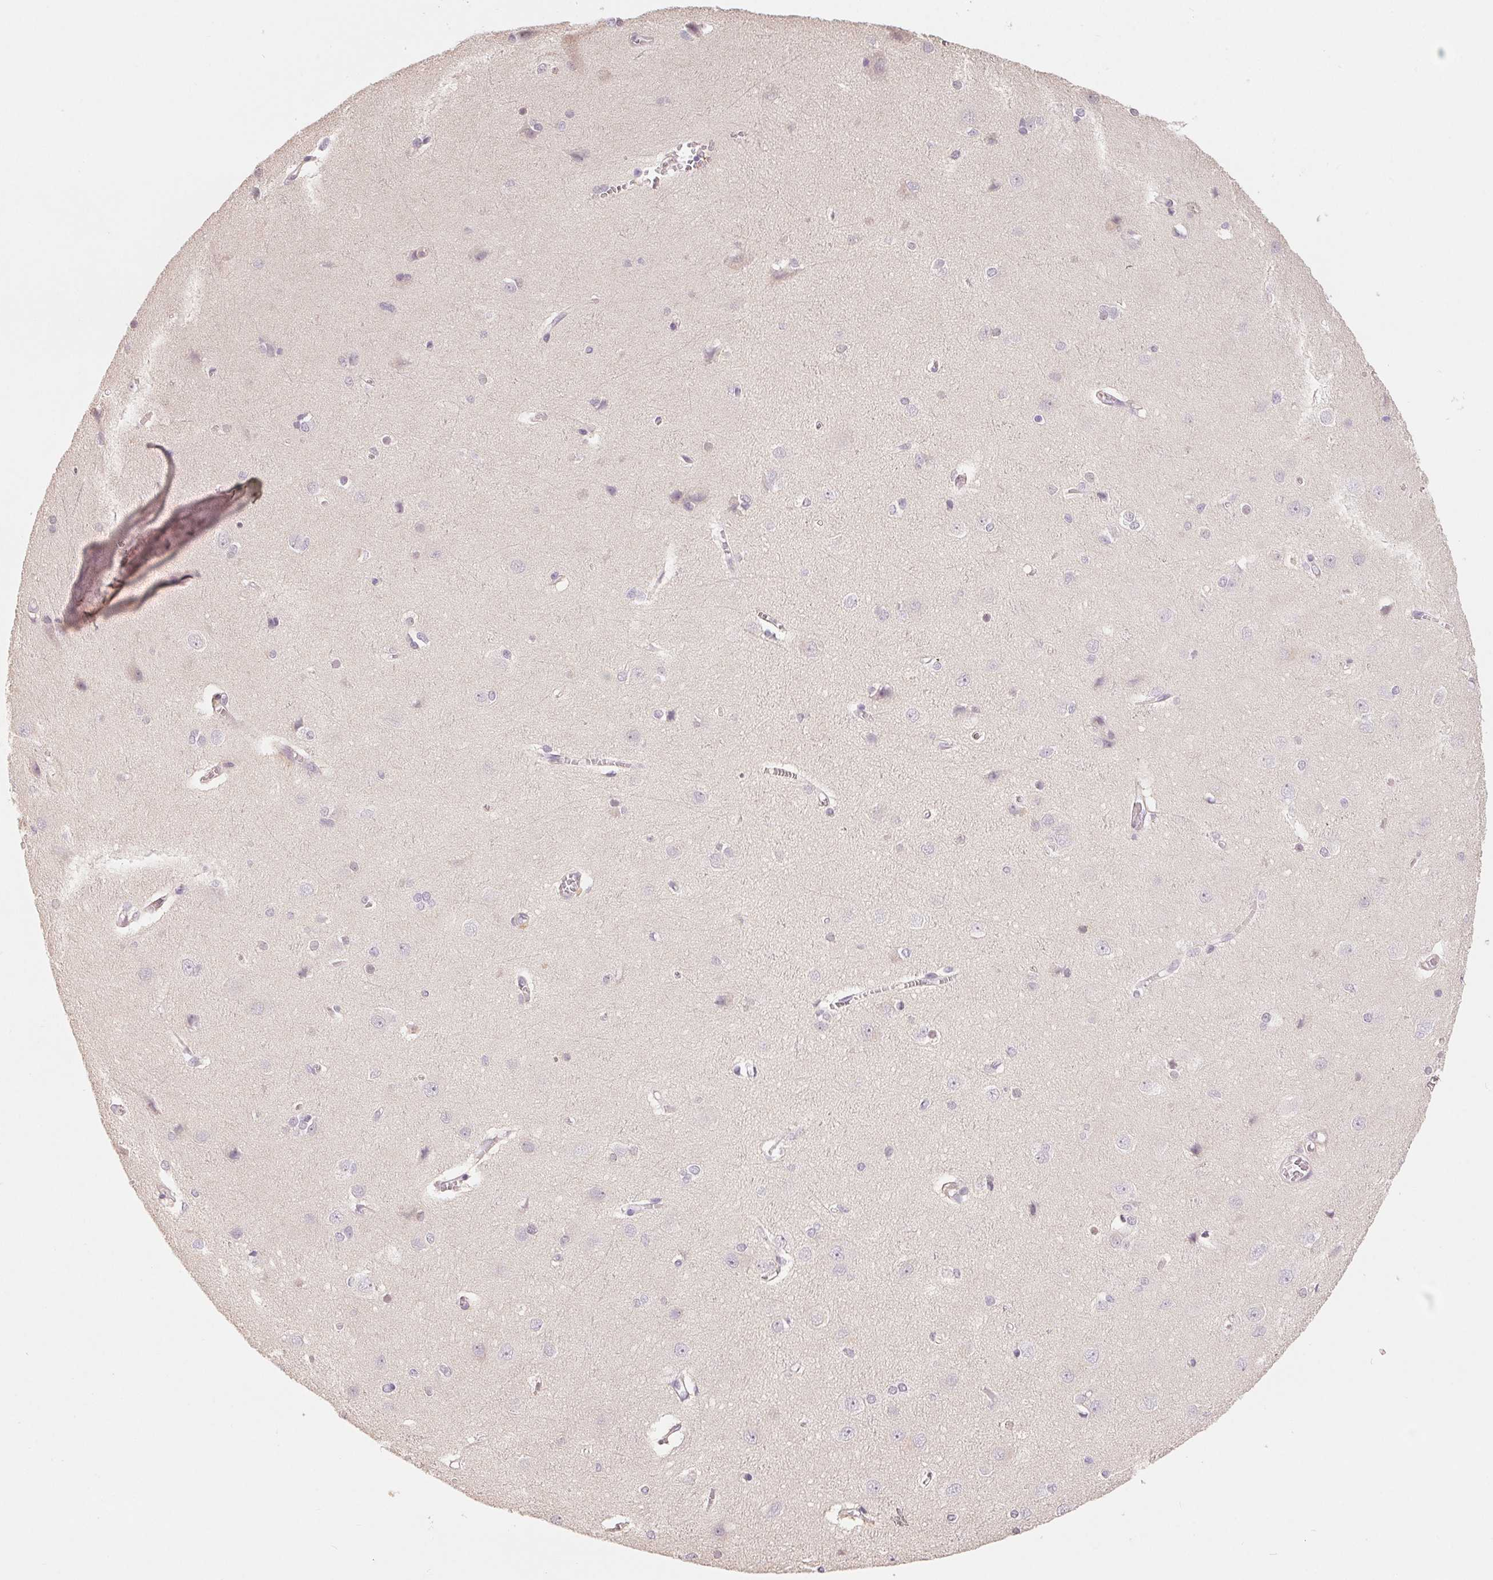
{"staining": {"intensity": "negative", "quantity": "none", "location": "none"}, "tissue": "cerebral cortex", "cell_type": "Endothelial cells", "image_type": "normal", "snomed": [{"axis": "morphology", "description": "Normal tissue, NOS"}, {"axis": "topography", "description": "Cerebral cortex"}], "caption": "The micrograph reveals no significant expression in endothelial cells of cerebral cortex. The staining is performed using DAB (3,3'-diaminobenzidine) brown chromogen with nuclei counter-stained in using hematoxylin.", "gene": "VTCN1", "patient": {"sex": "male", "age": 37}}